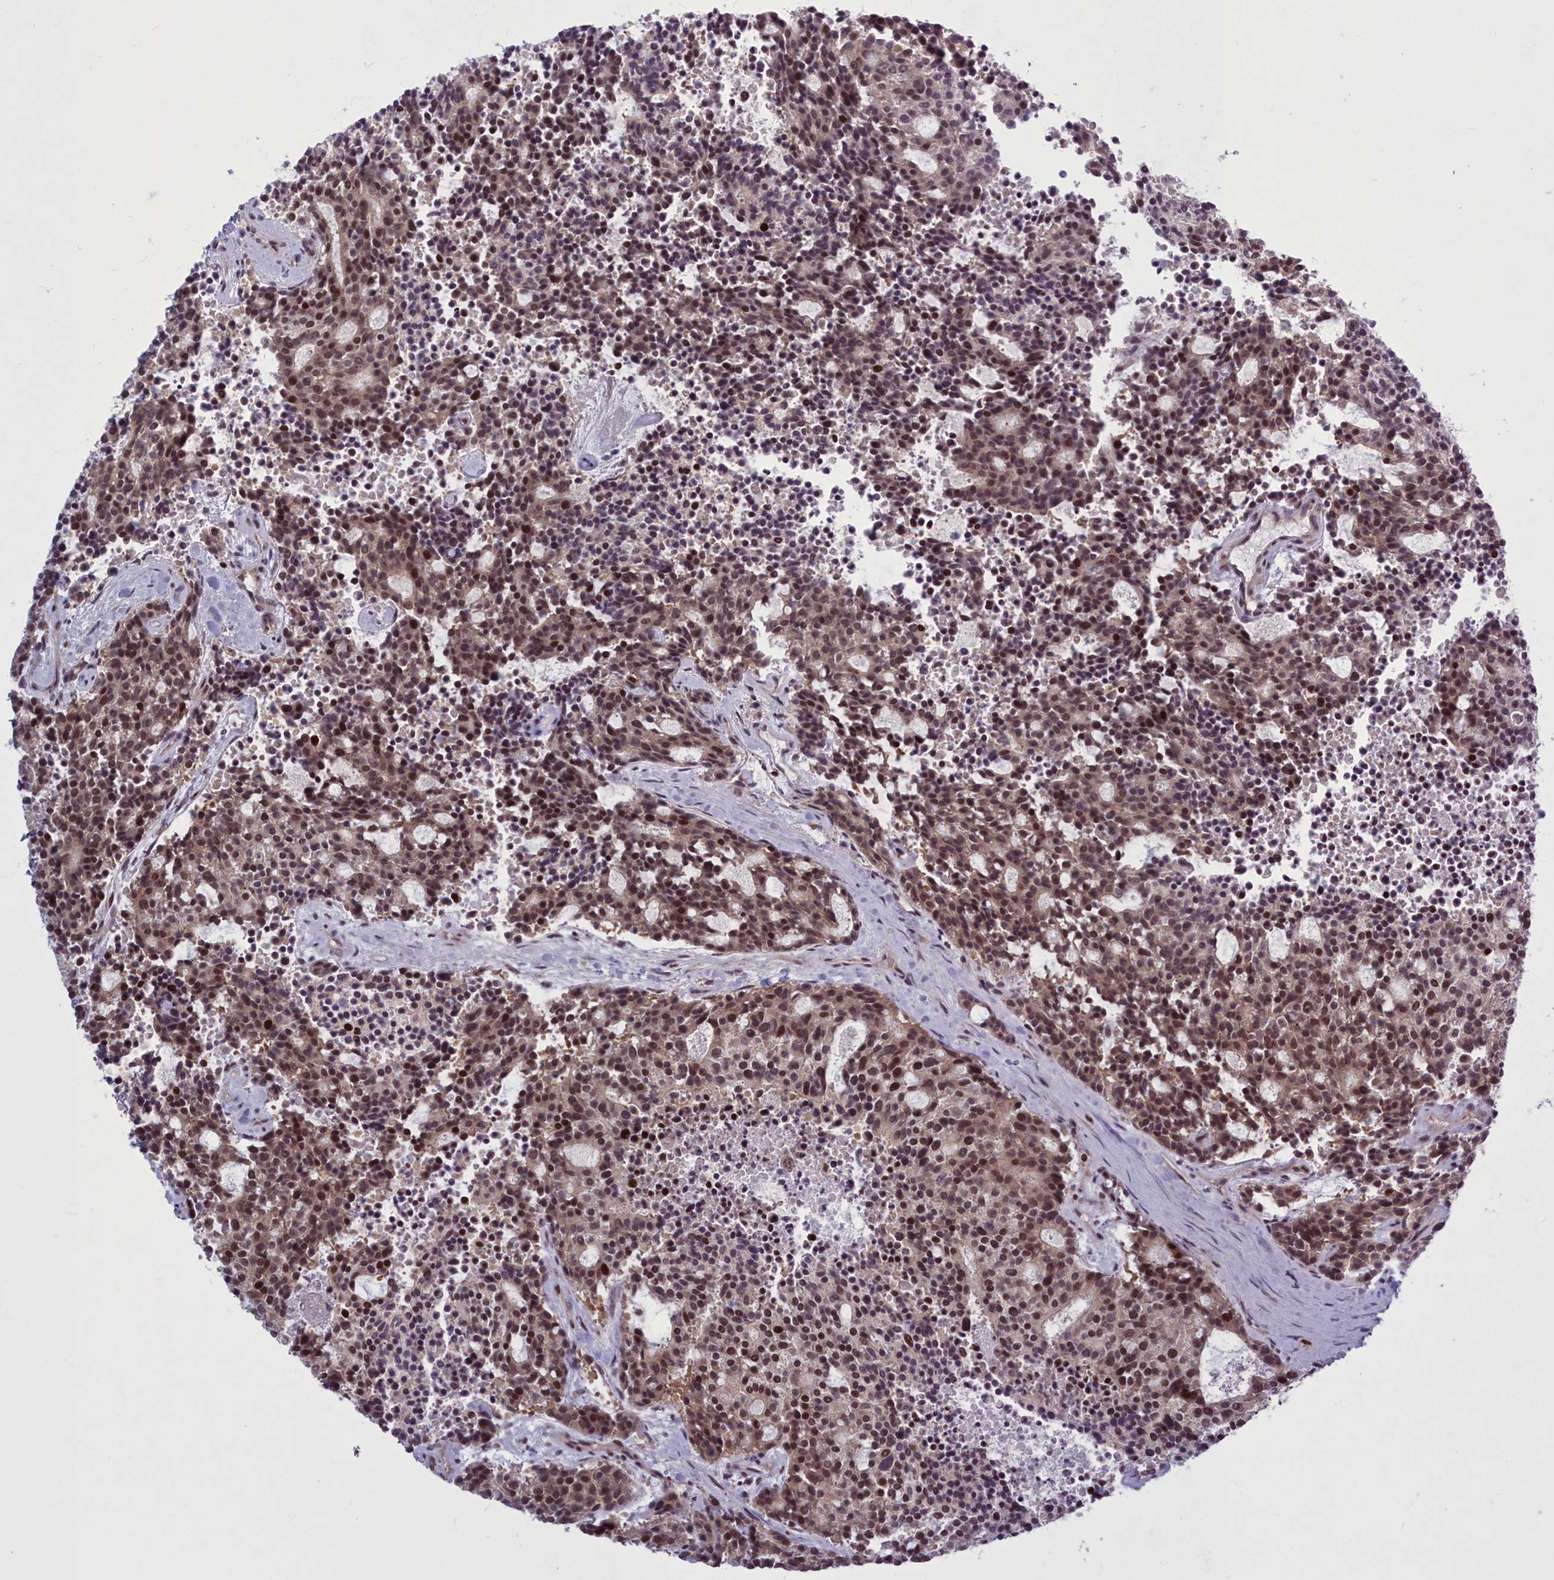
{"staining": {"intensity": "moderate", "quantity": ">75%", "location": "nuclear"}, "tissue": "carcinoid", "cell_type": "Tumor cells", "image_type": "cancer", "snomed": [{"axis": "morphology", "description": "Carcinoid, malignant, NOS"}, {"axis": "topography", "description": "Pancreas"}], "caption": "Protein expression by immunohistochemistry (IHC) reveals moderate nuclear expression in approximately >75% of tumor cells in carcinoid. (Stains: DAB (3,3'-diaminobenzidine) in brown, nuclei in blue, Microscopy: brightfield microscopy at high magnification).", "gene": "GMEB1", "patient": {"sex": "female", "age": 54}}